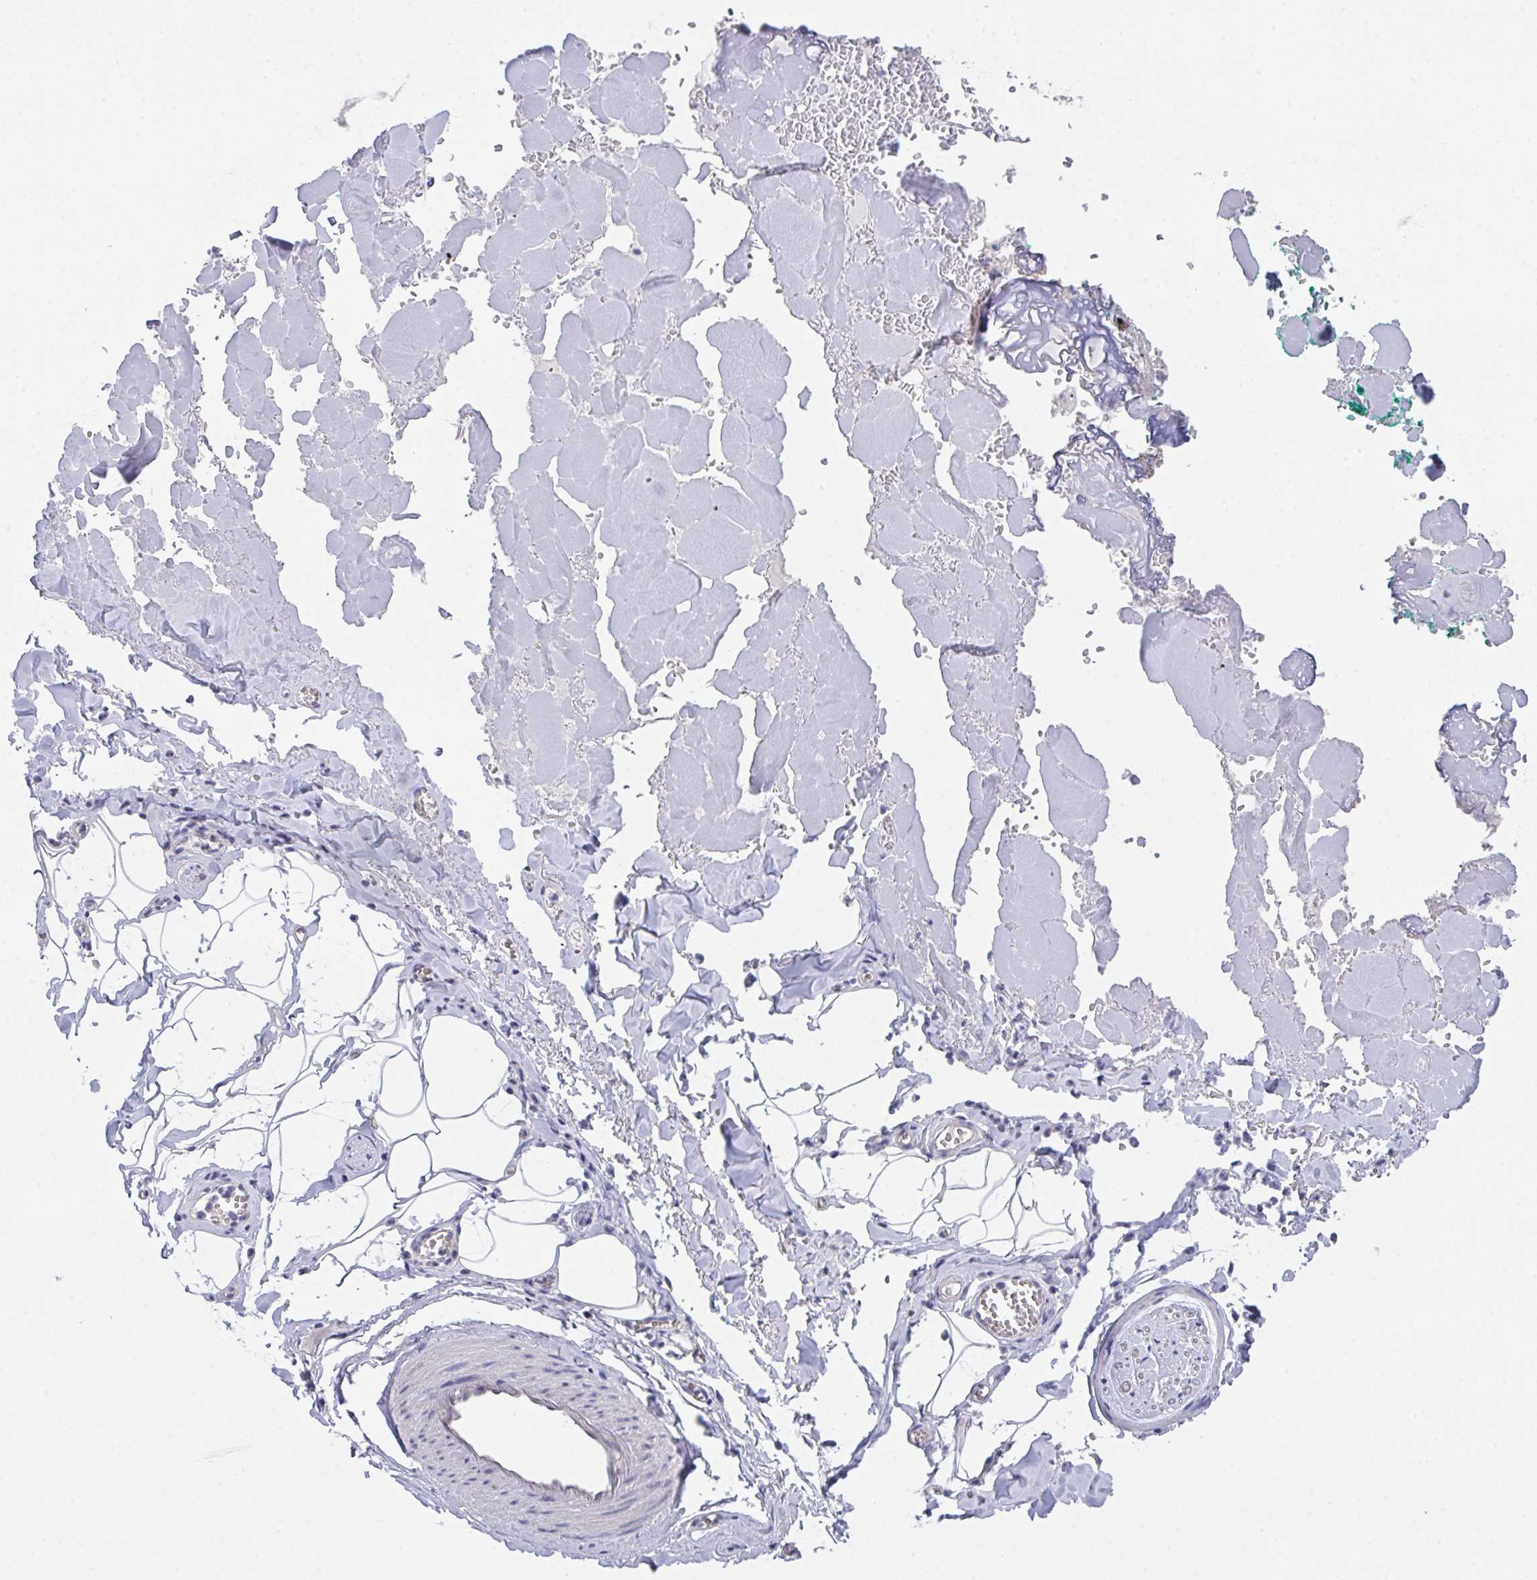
{"staining": {"intensity": "negative", "quantity": "none", "location": "none"}, "tissue": "adipose tissue", "cell_type": "Adipocytes", "image_type": "normal", "snomed": [{"axis": "morphology", "description": "Normal tissue, NOS"}, {"axis": "topography", "description": "Vulva"}, {"axis": "topography", "description": "Peripheral nerve tissue"}], "caption": "This is an immunohistochemistry image of normal adipose tissue. There is no staining in adipocytes.", "gene": "FBXO47", "patient": {"sex": "female", "age": 66}}